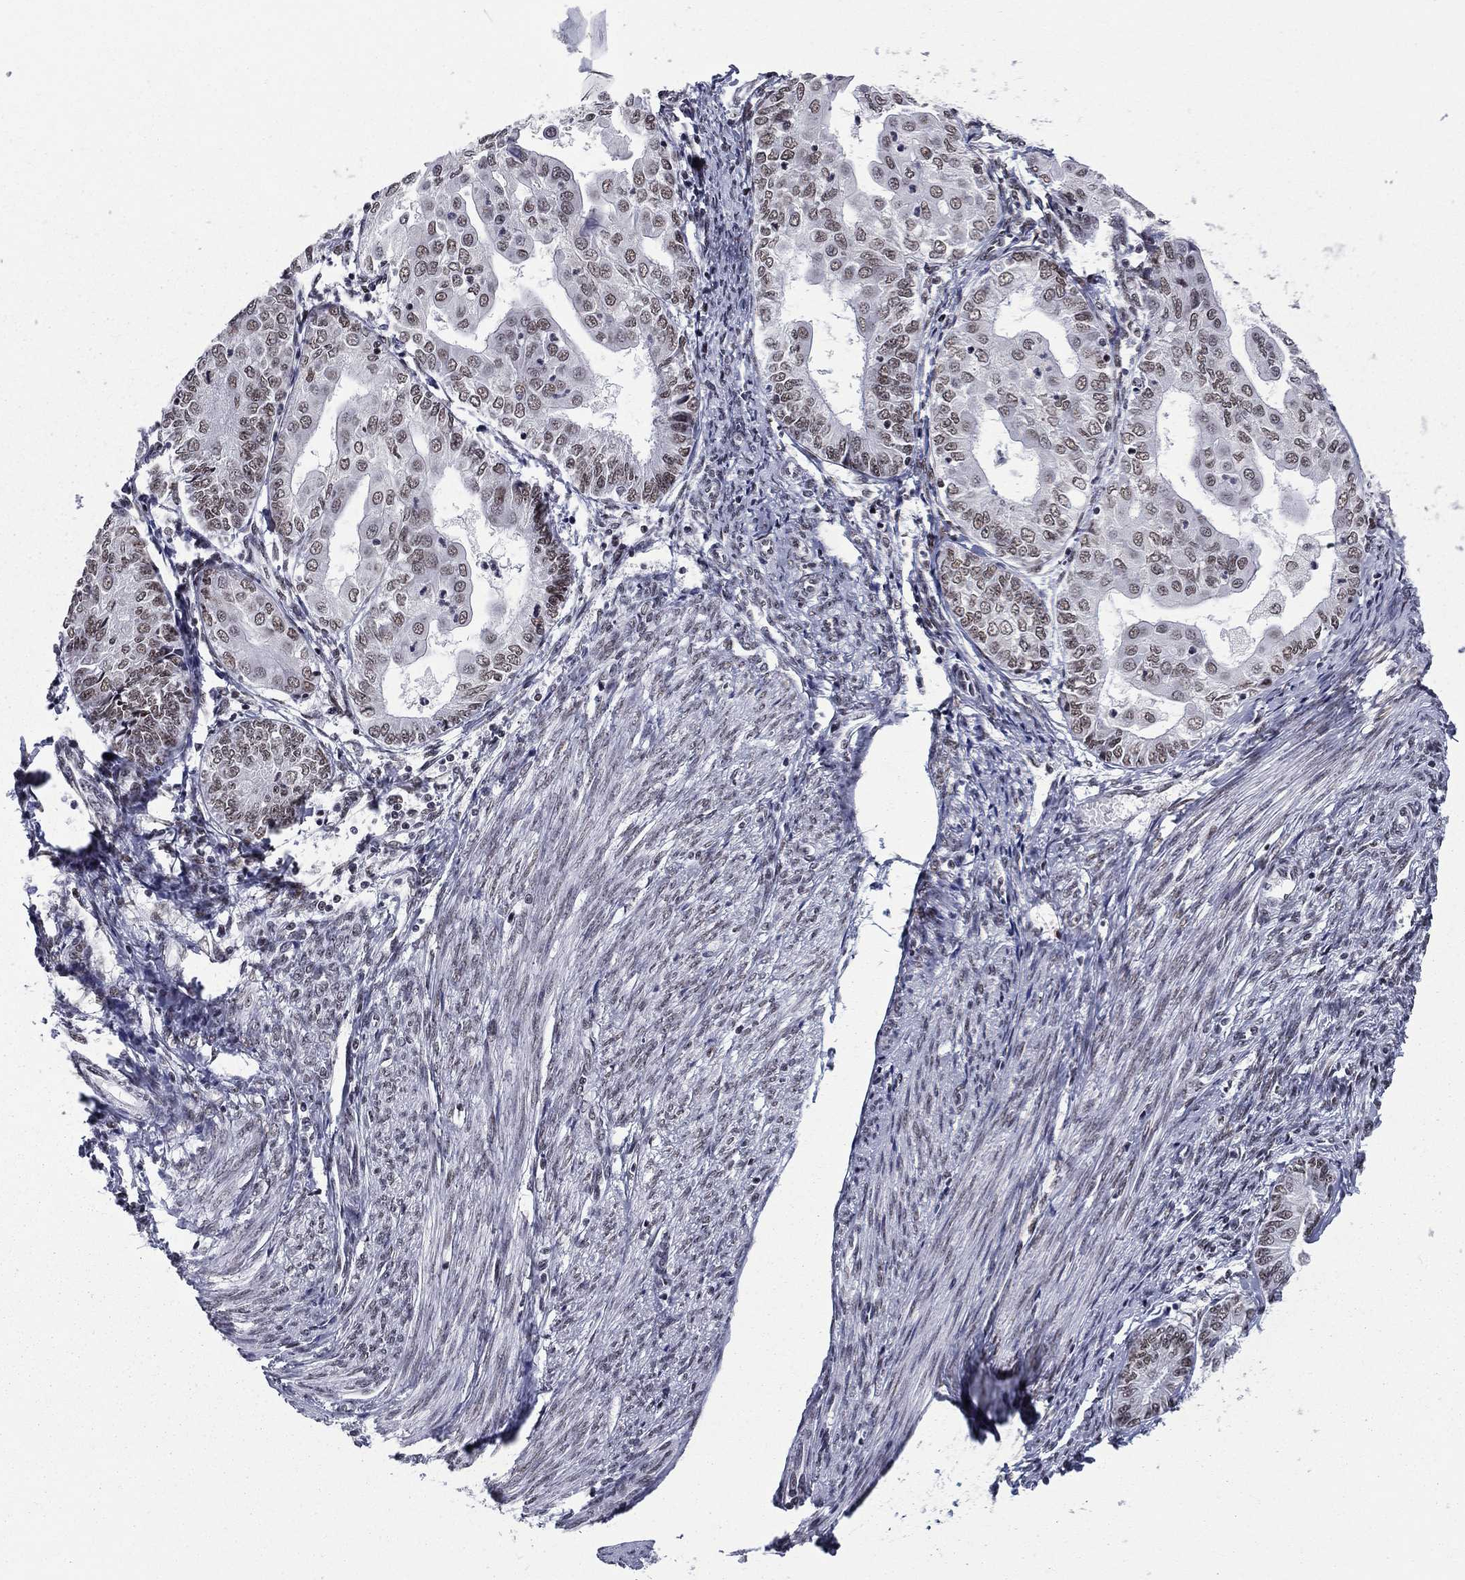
{"staining": {"intensity": "moderate", "quantity": "25%-75%", "location": "nuclear"}, "tissue": "endometrial cancer", "cell_type": "Tumor cells", "image_type": "cancer", "snomed": [{"axis": "morphology", "description": "Adenocarcinoma, NOS"}, {"axis": "topography", "description": "Endometrium"}], "caption": "Immunohistochemical staining of endometrial cancer exhibits medium levels of moderate nuclear positivity in approximately 25%-75% of tumor cells. The staining is performed using DAB (3,3'-diaminobenzidine) brown chromogen to label protein expression. The nuclei are counter-stained blue using hematoxylin.", "gene": "ETV5", "patient": {"sex": "female", "age": 68}}